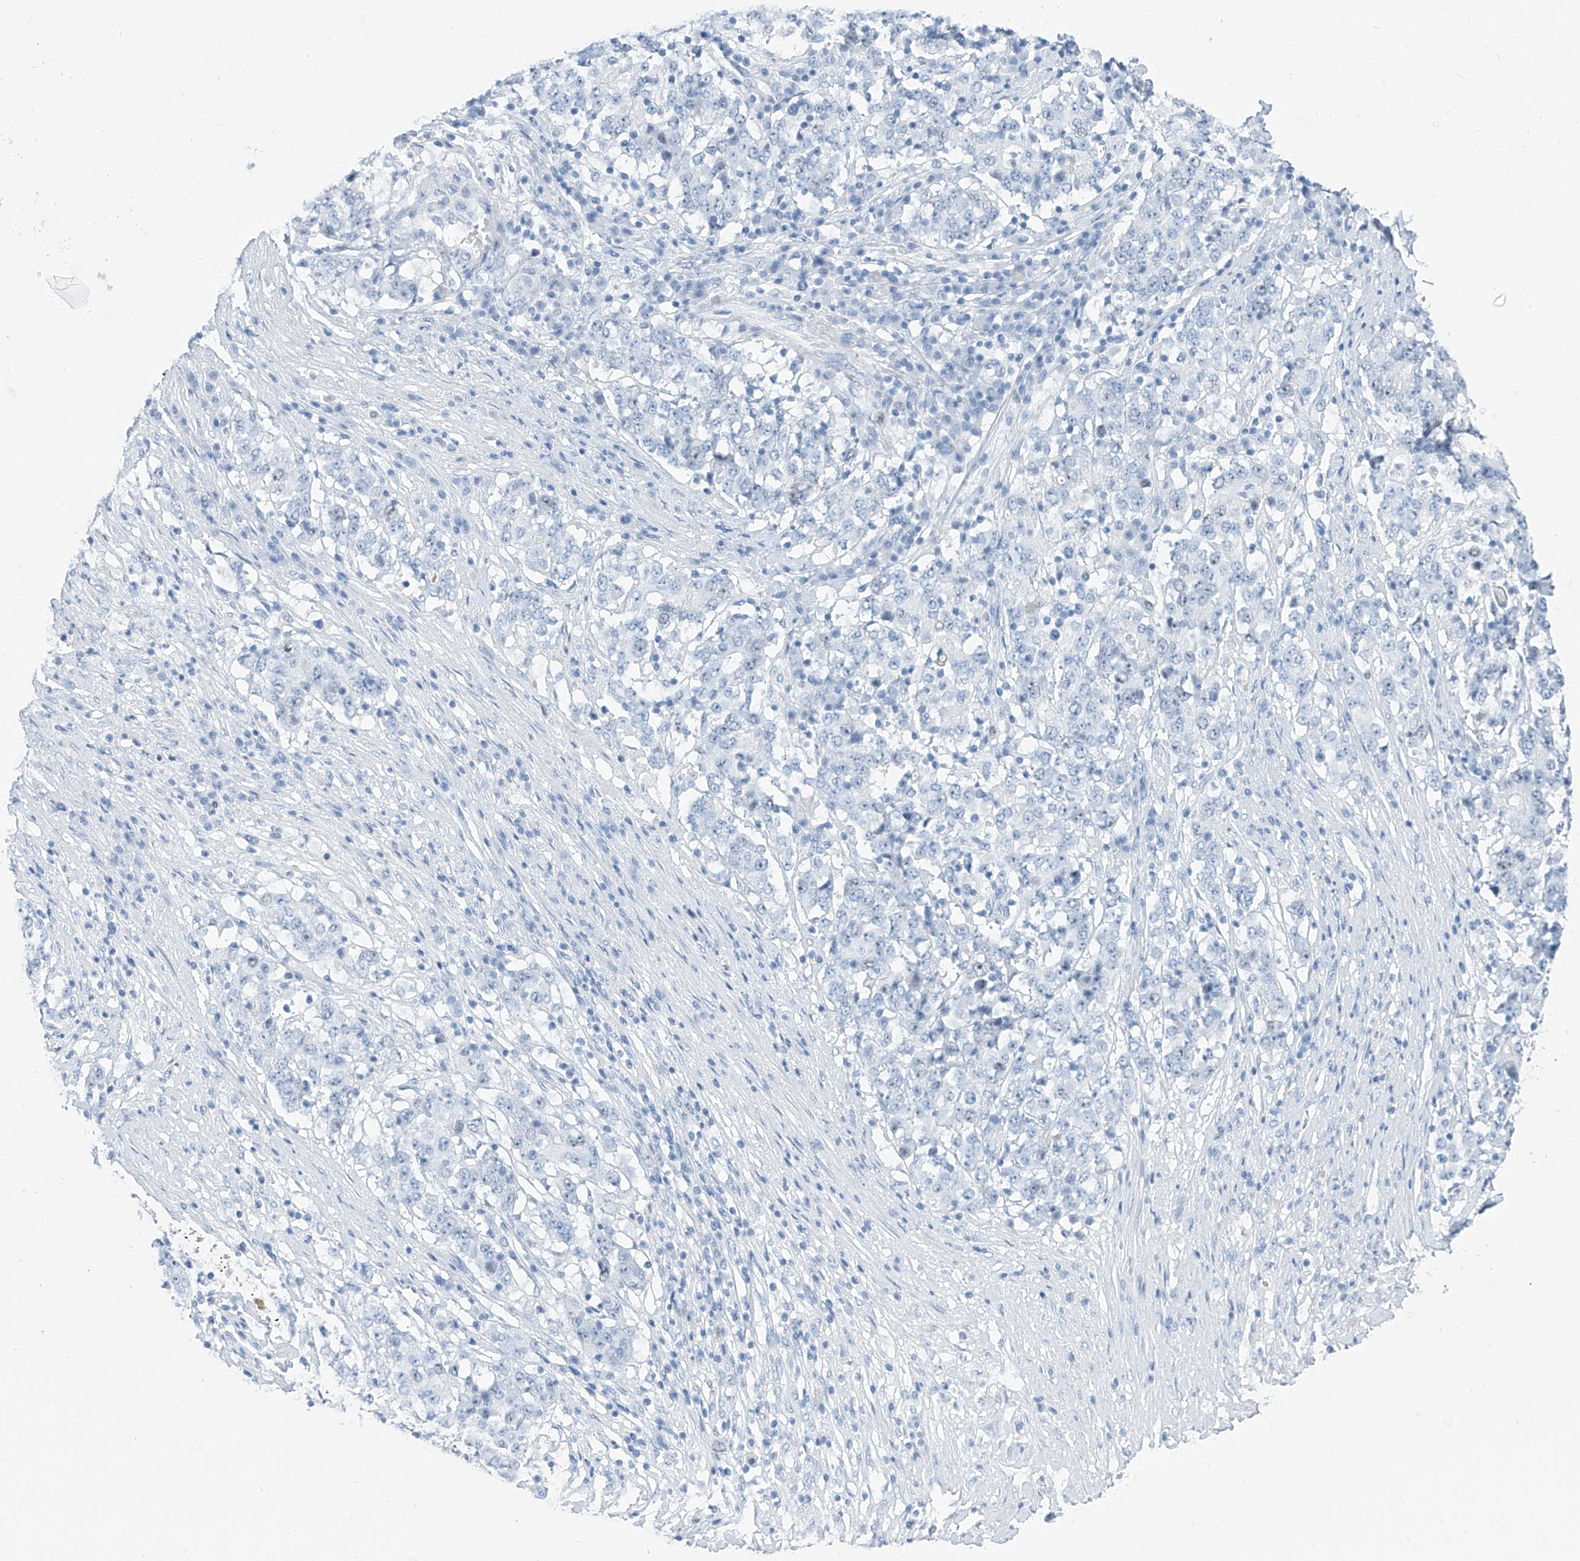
{"staining": {"intensity": "negative", "quantity": "none", "location": "none"}, "tissue": "stomach cancer", "cell_type": "Tumor cells", "image_type": "cancer", "snomed": [{"axis": "morphology", "description": "Adenocarcinoma, NOS"}, {"axis": "topography", "description": "Stomach"}], "caption": "The photomicrograph demonstrates no significant staining in tumor cells of stomach adenocarcinoma.", "gene": "SGO2", "patient": {"sex": "male", "age": 59}}